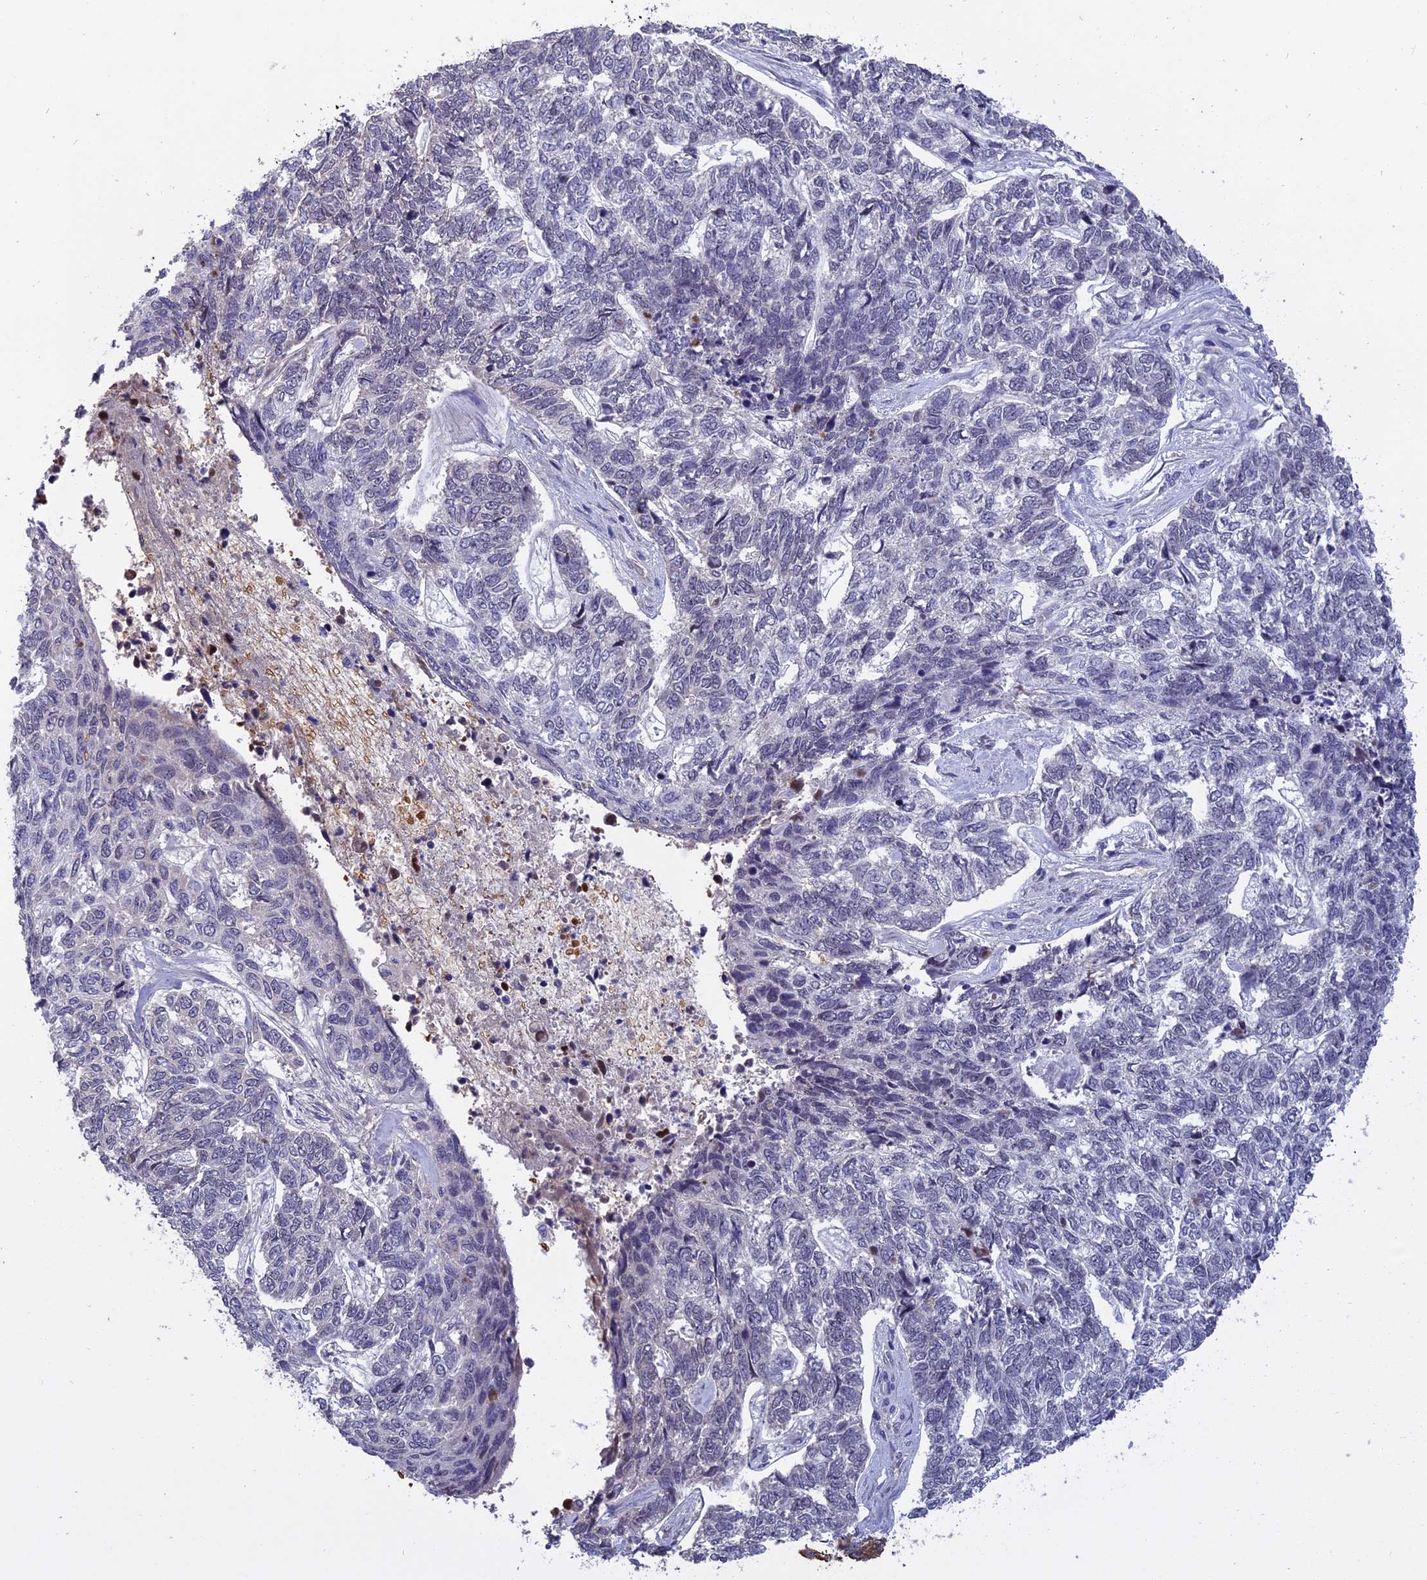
{"staining": {"intensity": "negative", "quantity": "none", "location": "none"}, "tissue": "skin cancer", "cell_type": "Tumor cells", "image_type": "cancer", "snomed": [{"axis": "morphology", "description": "Basal cell carcinoma"}, {"axis": "topography", "description": "Skin"}], "caption": "This is an immunohistochemistry (IHC) histopathology image of skin cancer (basal cell carcinoma). There is no positivity in tumor cells.", "gene": "KNOP1", "patient": {"sex": "female", "age": 65}}